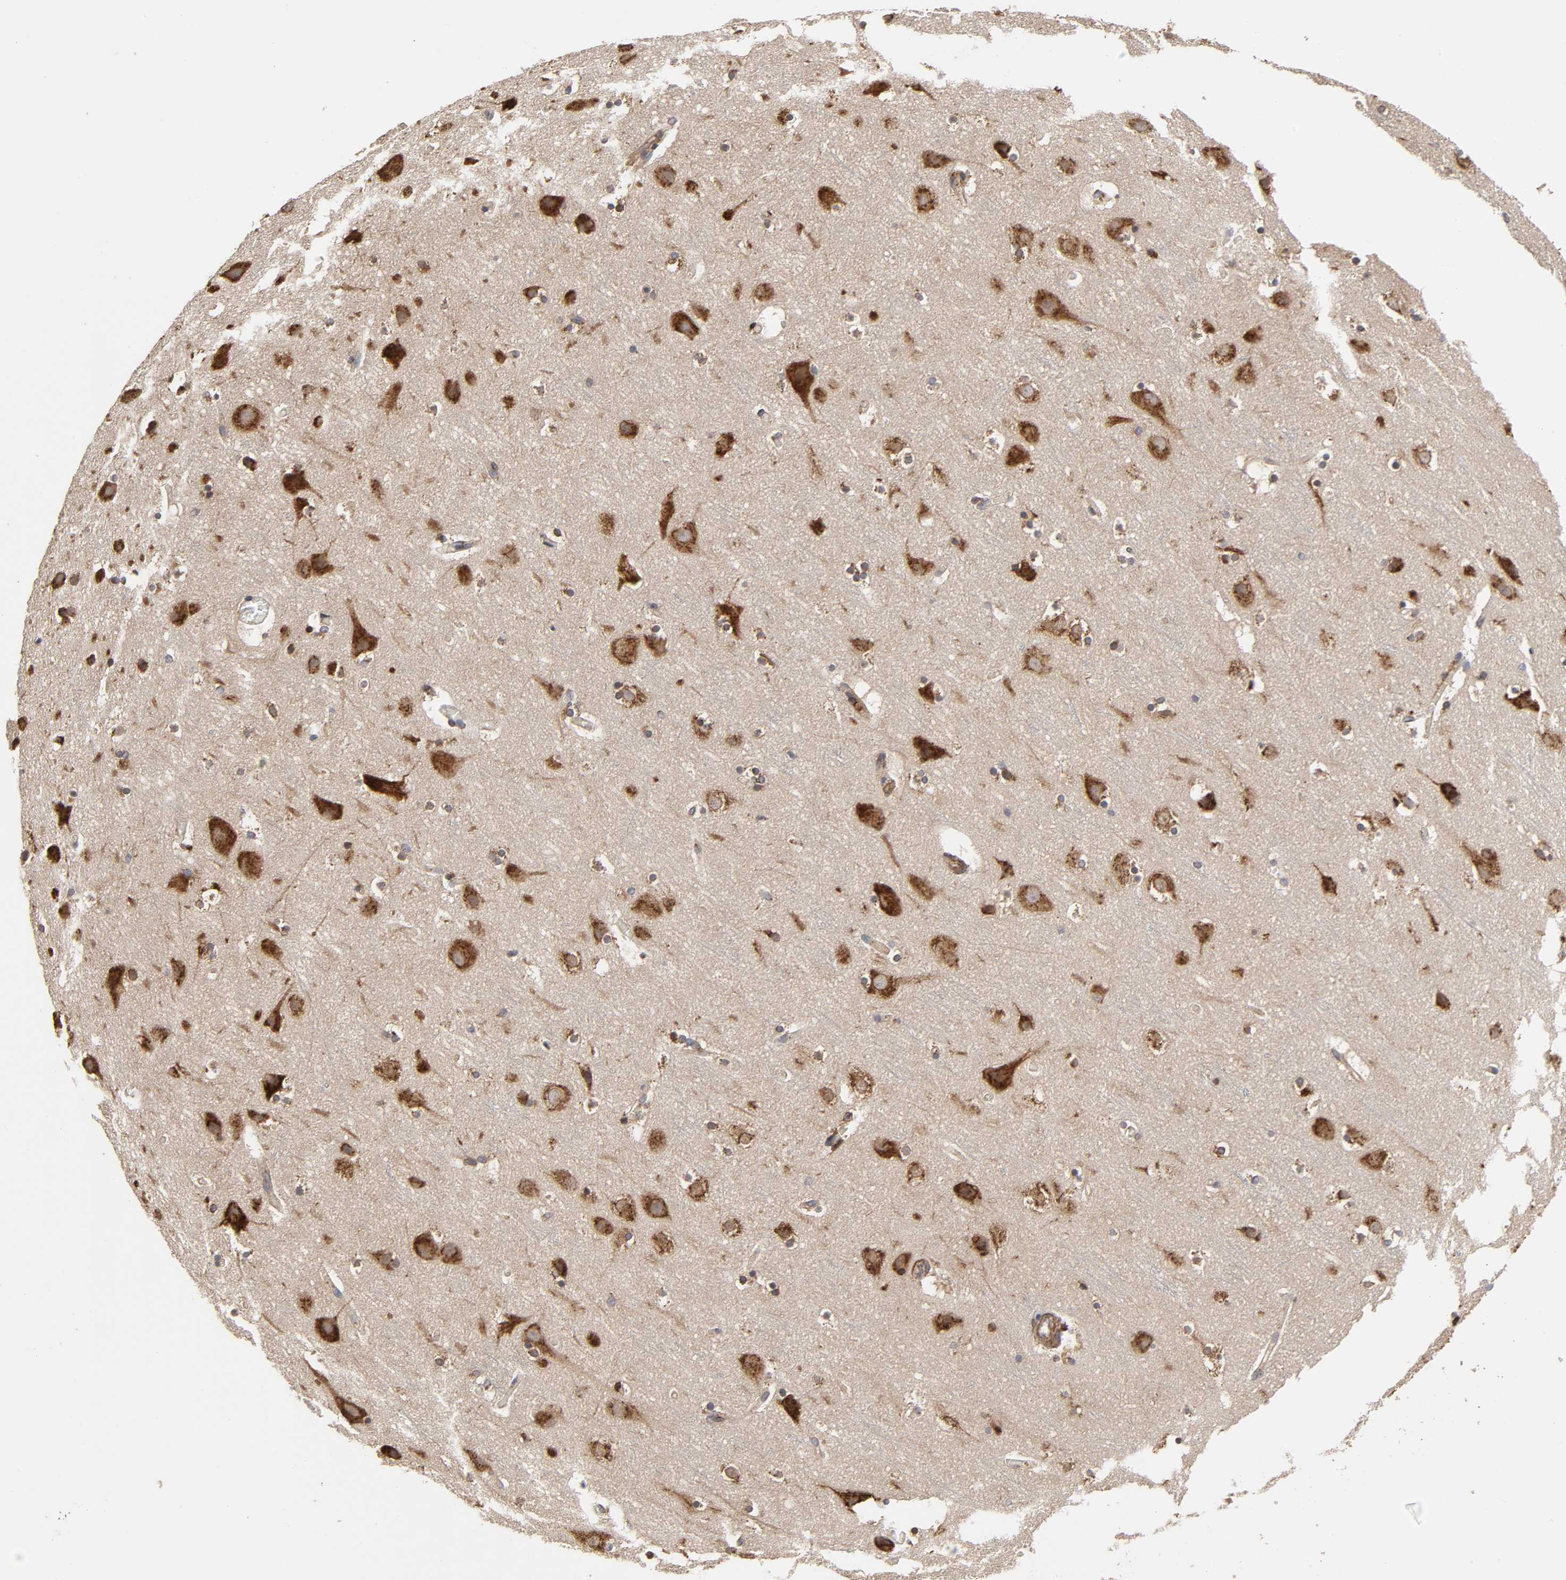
{"staining": {"intensity": "strong", "quantity": "25%-75%", "location": "cytoplasmic/membranous"}, "tissue": "cerebral cortex", "cell_type": "Endothelial cells", "image_type": "normal", "snomed": [{"axis": "morphology", "description": "Normal tissue, NOS"}, {"axis": "topography", "description": "Cerebral cortex"}], "caption": "This micrograph shows immunohistochemistry (IHC) staining of benign human cerebral cortex, with high strong cytoplasmic/membranous expression in about 25%-75% of endothelial cells.", "gene": "GNPTG", "patient": {"sex": "male", "age": 45}}